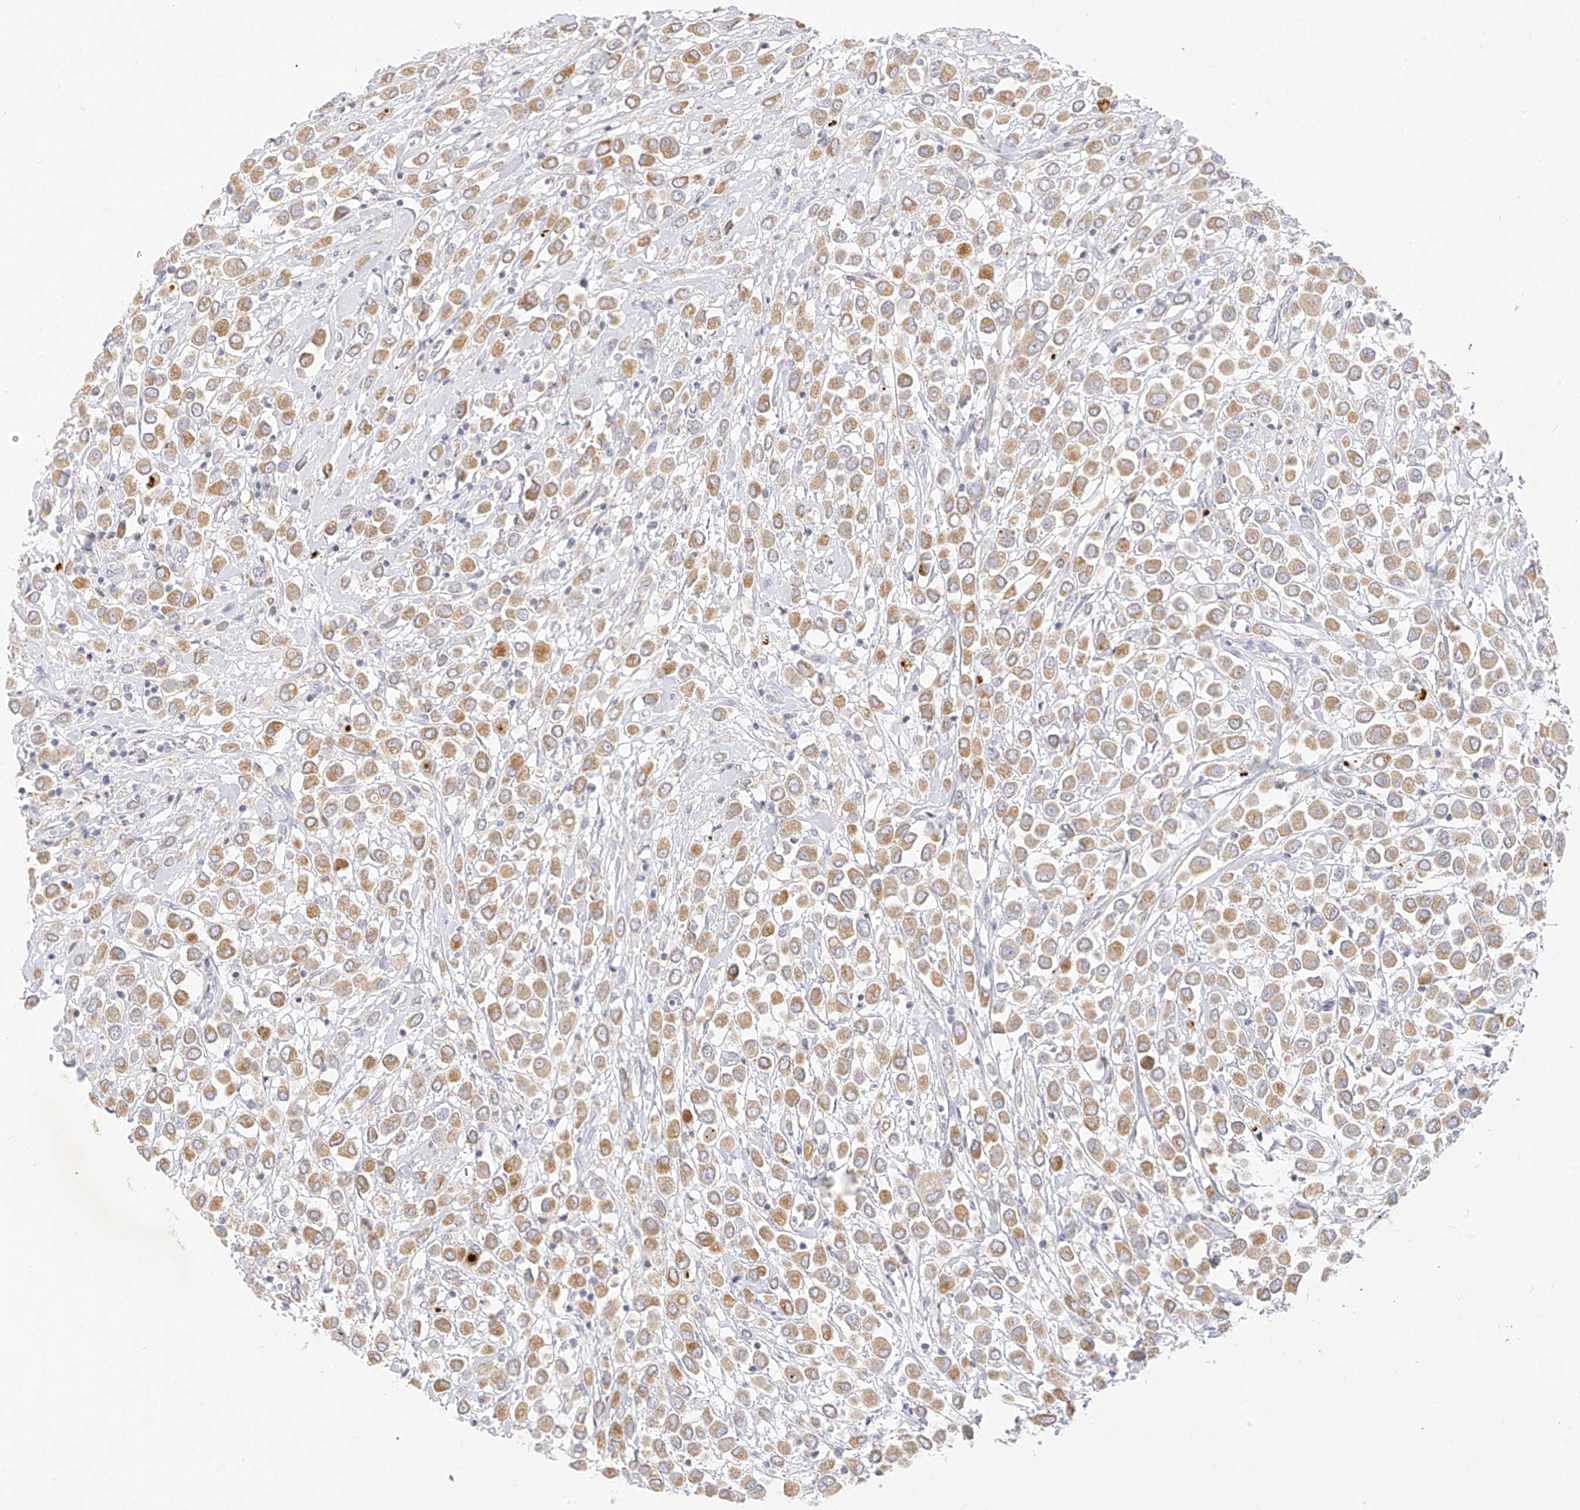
{"staining": {"intensity": "moderate", "quantity": "25%-75%", "location": "cytoplasmic/membranous"}, "tissue": "breast cancer", "cell_type": "Tumor cells", "image_type": "cancer", "snomed": [{"axis": "morphology", "description": "Duct carcinoma"}, {"axis": "topography", "description": "Breast"}], "caption": "The image demonstrates a brown stain indicating the presence of a protein in the cytoplasmic/membranous of tumor cells in breast cancer (invasive ductal carcinoma).", "gene": "ZNF404", "patient": {"sex": "female", "age": 61}}